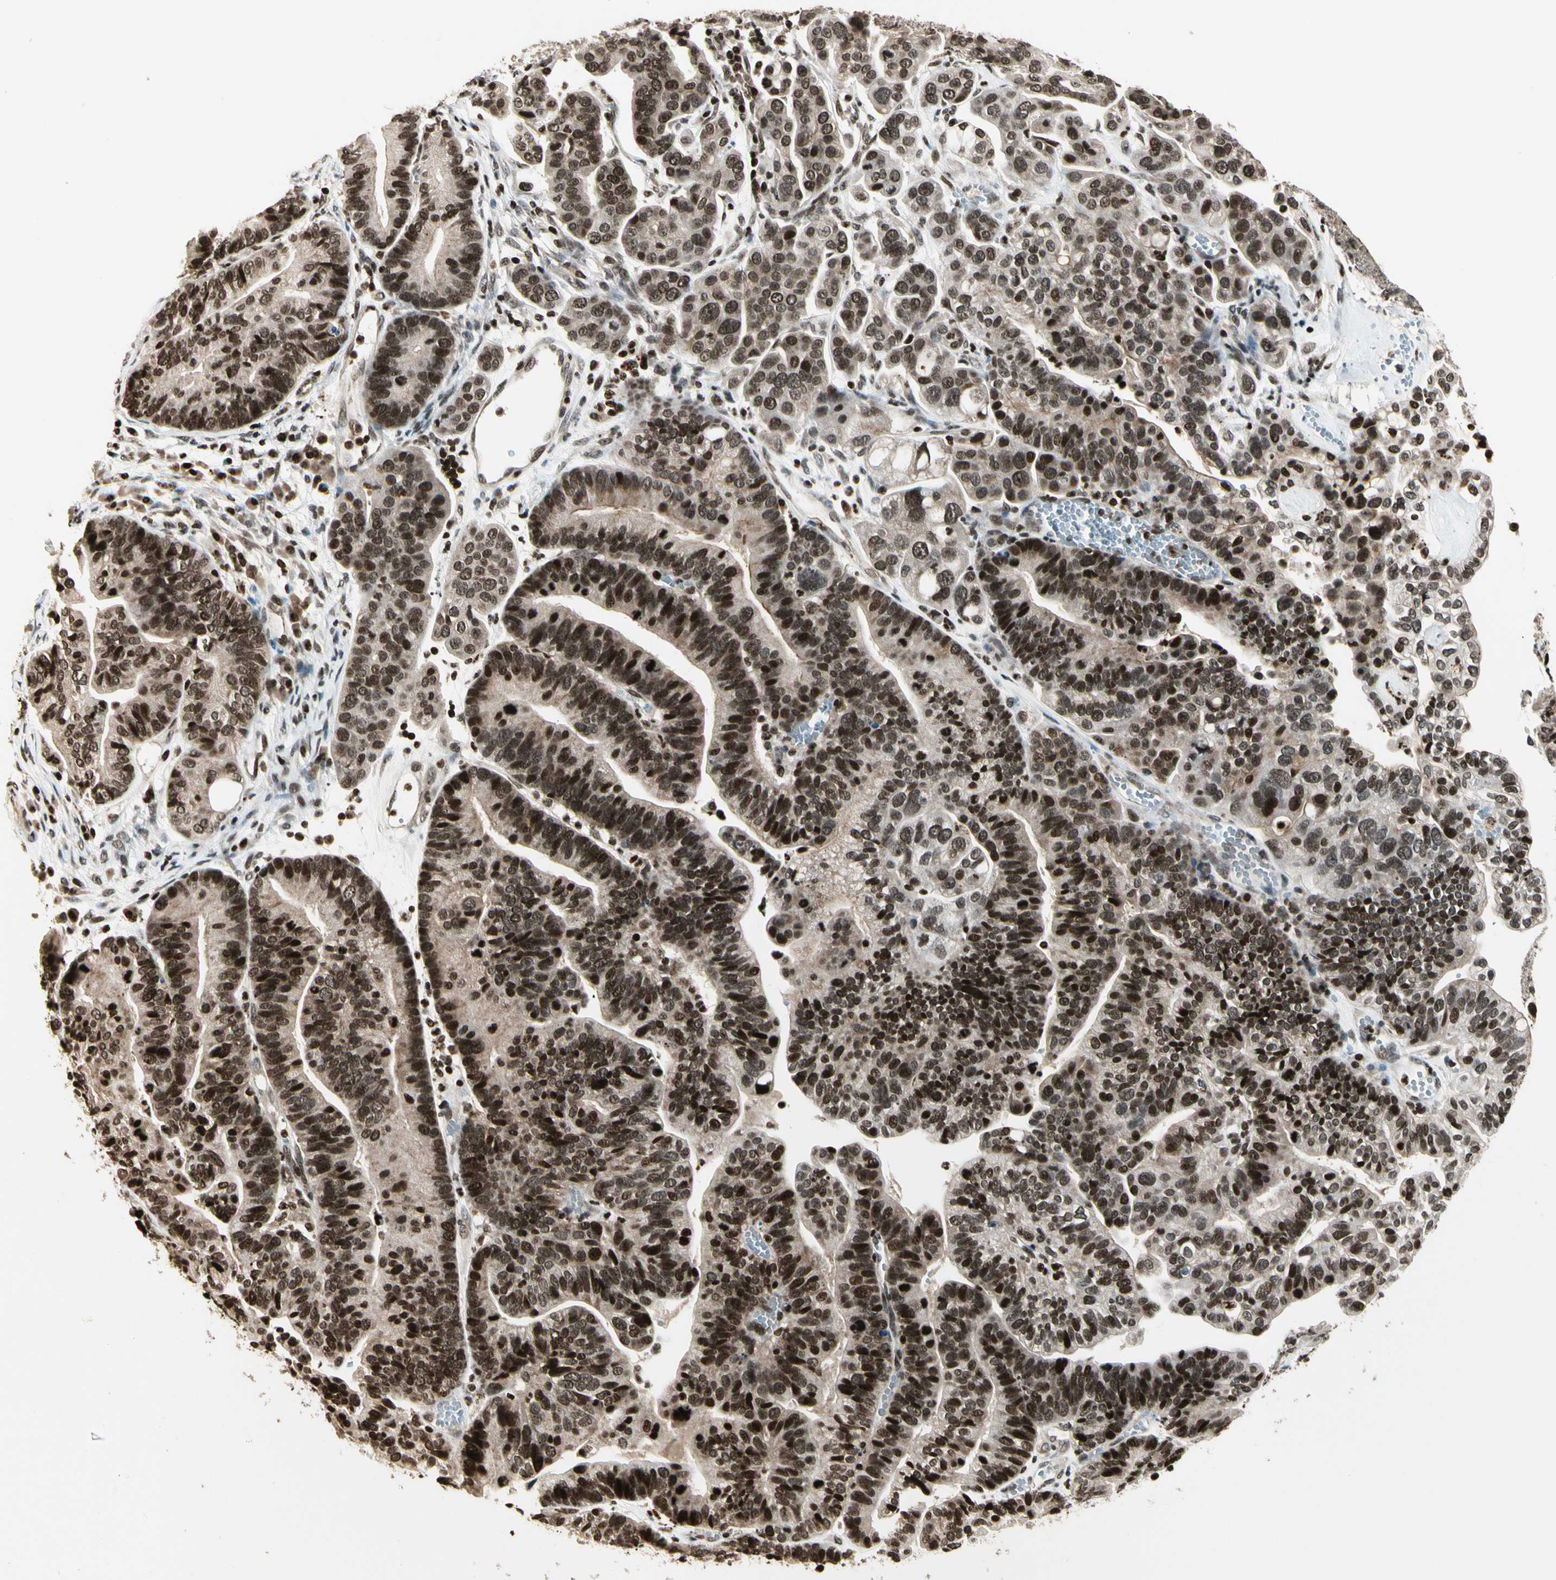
{"staining": {"intensity": "strong", "quantity": ">75%", "location": "nuclear"}, "tissue": "ovarian cancer", "cell_type": "Tumor cells", "image_type": "cancer", "snomed": [{"axis": "morphology", "description": "Cystadenocarcinoma, serous, NOS"}, {"axis": "topography", "description": "Ovary"}], "caption": "Serous cystadenocarcinoma (ovarian) stained for a protein (brown) displays strong nuclear positive expression in about >75% of tumor cells.", "gene": "TSHZ3", "patient": {"sex": "female", "age": 56}}